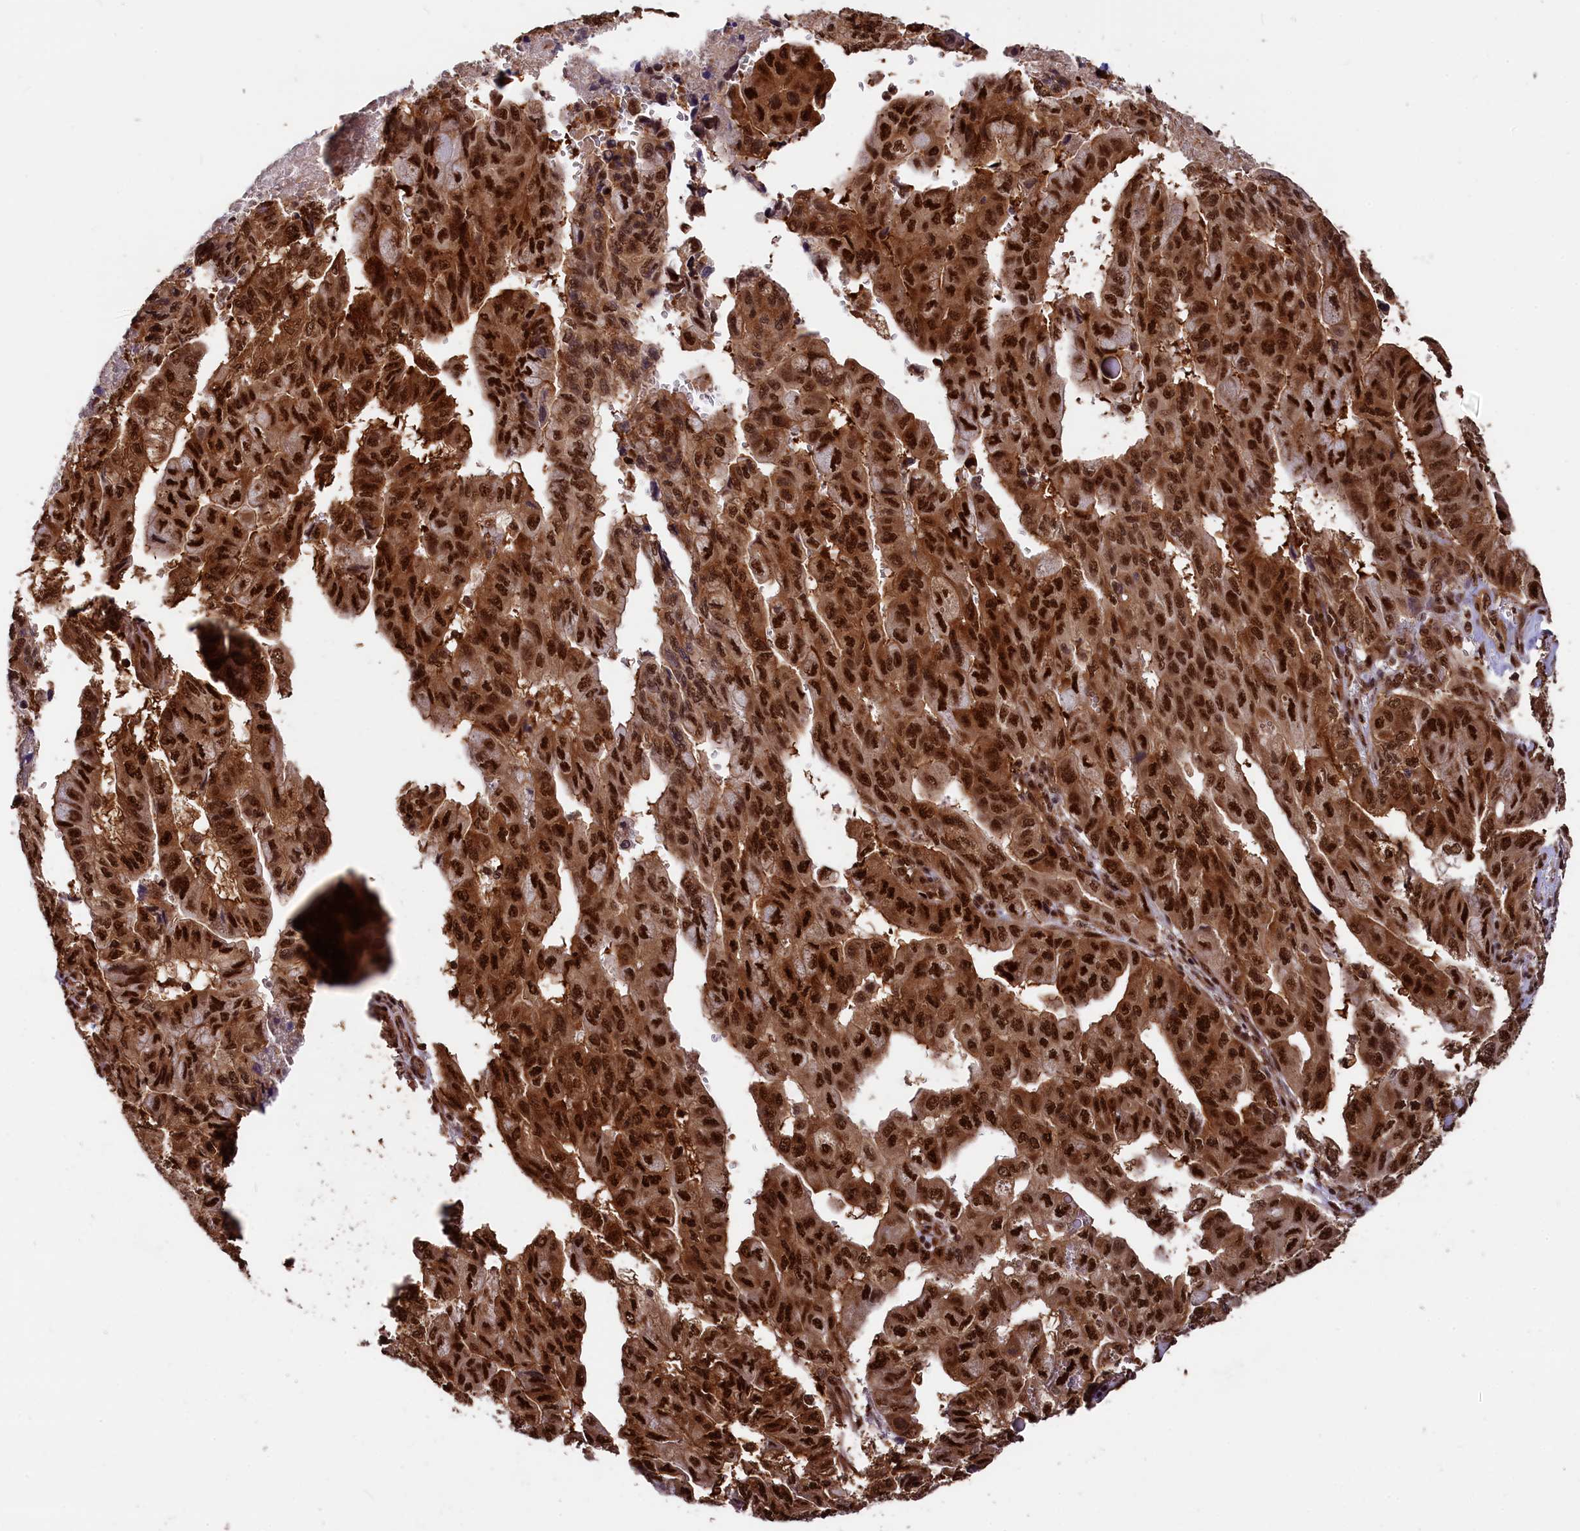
{"staining": {"intensity": "strong", "quantity": ">75%", "location": "cytoplasmic/membranous,nuclear"}, "tissue": "pancreatic cancer", "cell_type": "Tumor cells", "image_type": "cancer", "snomed": [{"axis": "morphology", "description": "Adenocarcinoma, NOS"}, {"axis": "topography", "description": "Pancreas"}], "caption": "Immunohistochemistry (IHC) histopathology image of pancreatic cancer stained for a protein (brown), which shows high levels of strong cytoplasmic/membranous and nuclear positivity in about >75% of tumor cells.", "gene": "ADRM1", "patient": {"sex": "male", "age": 51}}